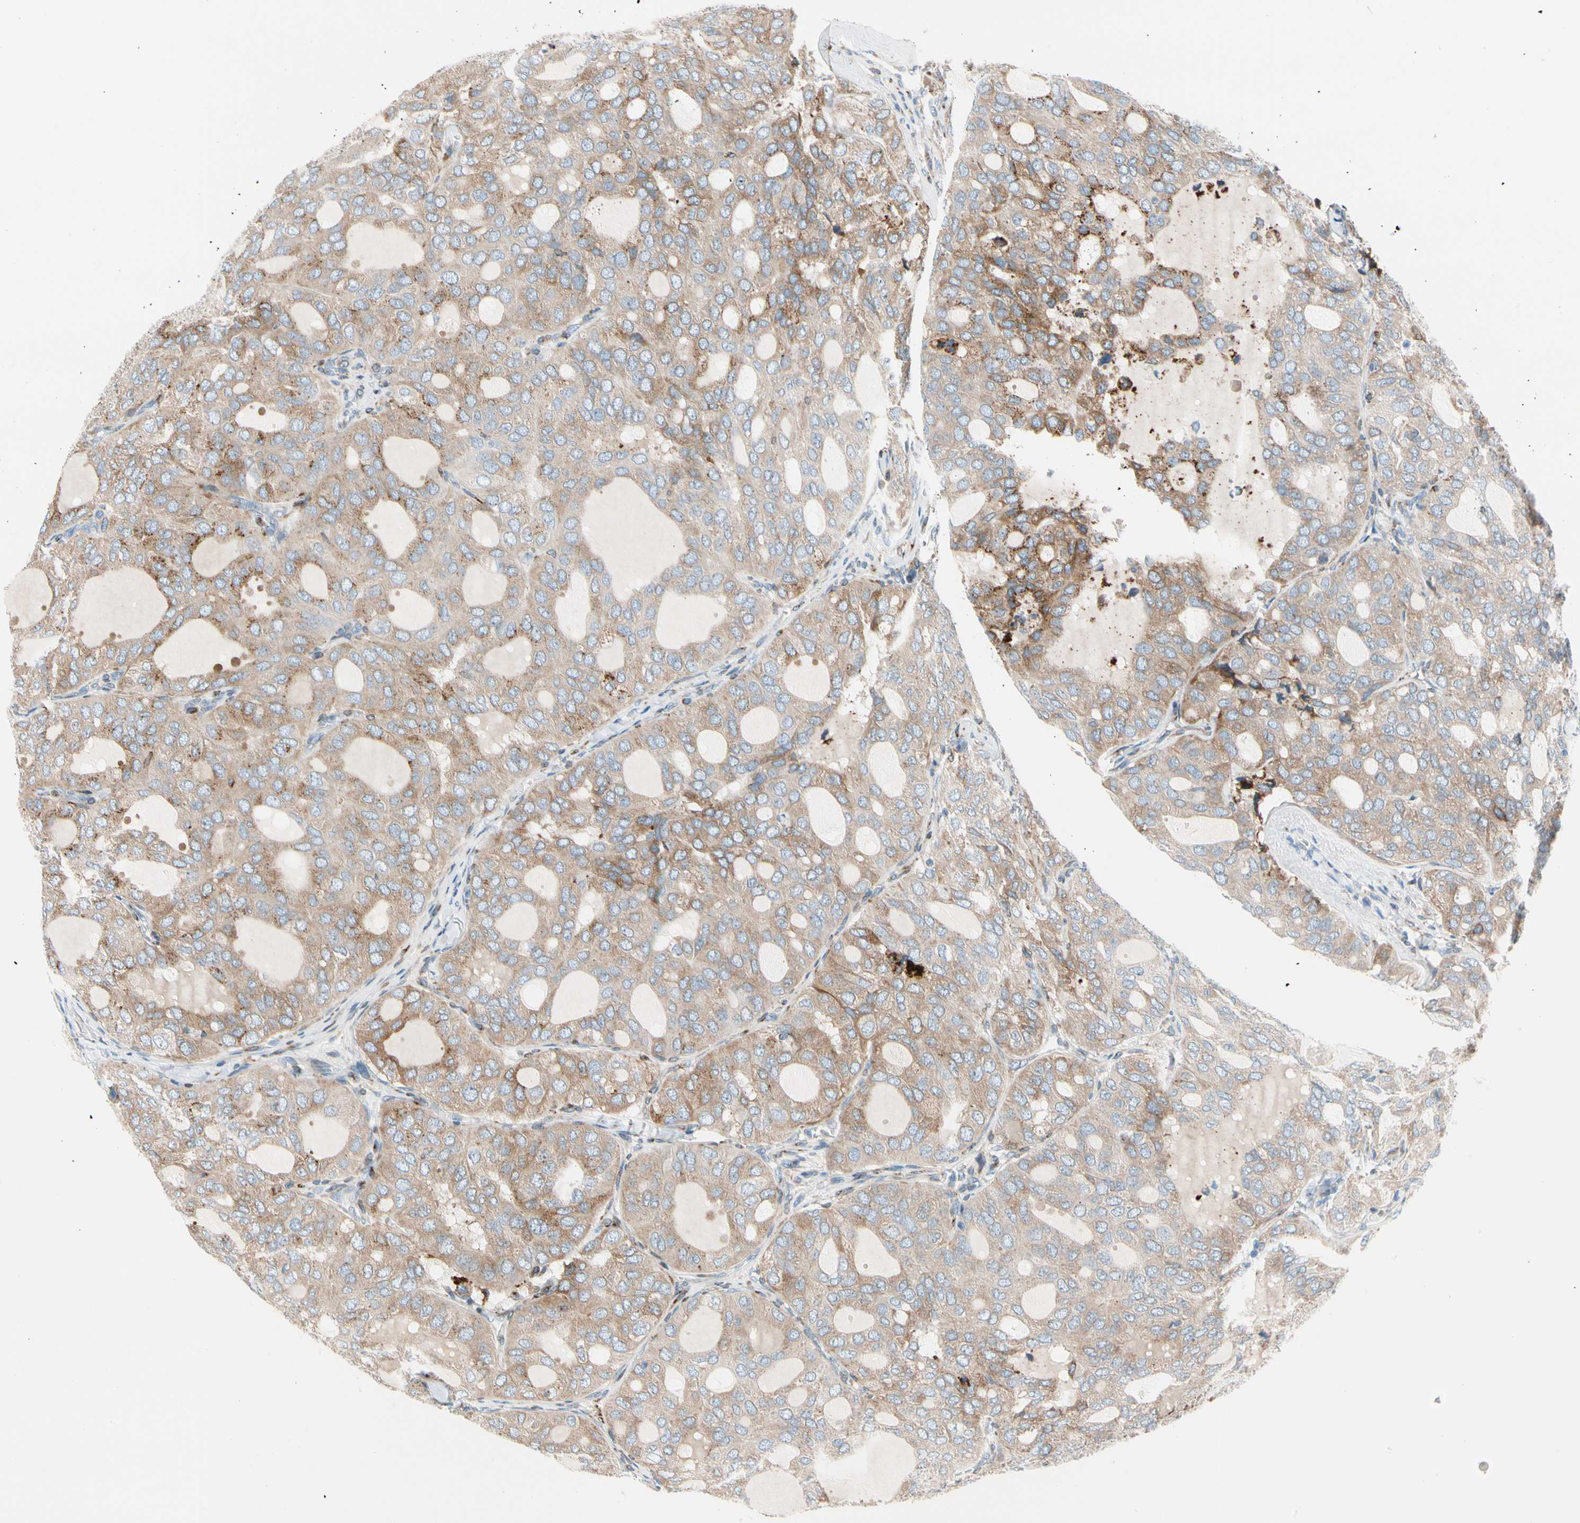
{"staining": {"intensity": "moderate", "quantity": ">75%", "location": "cytoplasmic/membranous"}, "tissue": "thyroid cancer", "cell_type": "Tumor cells", "image_type": "cancer", "snomed": [{"axis": "morphology", "description": "Follicular adenoma carcinoma, NOS"}, {"axis": "topography", "description": "Thyroid gland"}], "caption": "DAB (3,3'-diaminobenzidine) immunohistochemical staining of thyroid cancer shows moderate cytoplasmic/membranous protein expression in approximately >75% of tumor cells.", "gene": "NUCB1", "patient": {"sex": "male", "age": 75}}